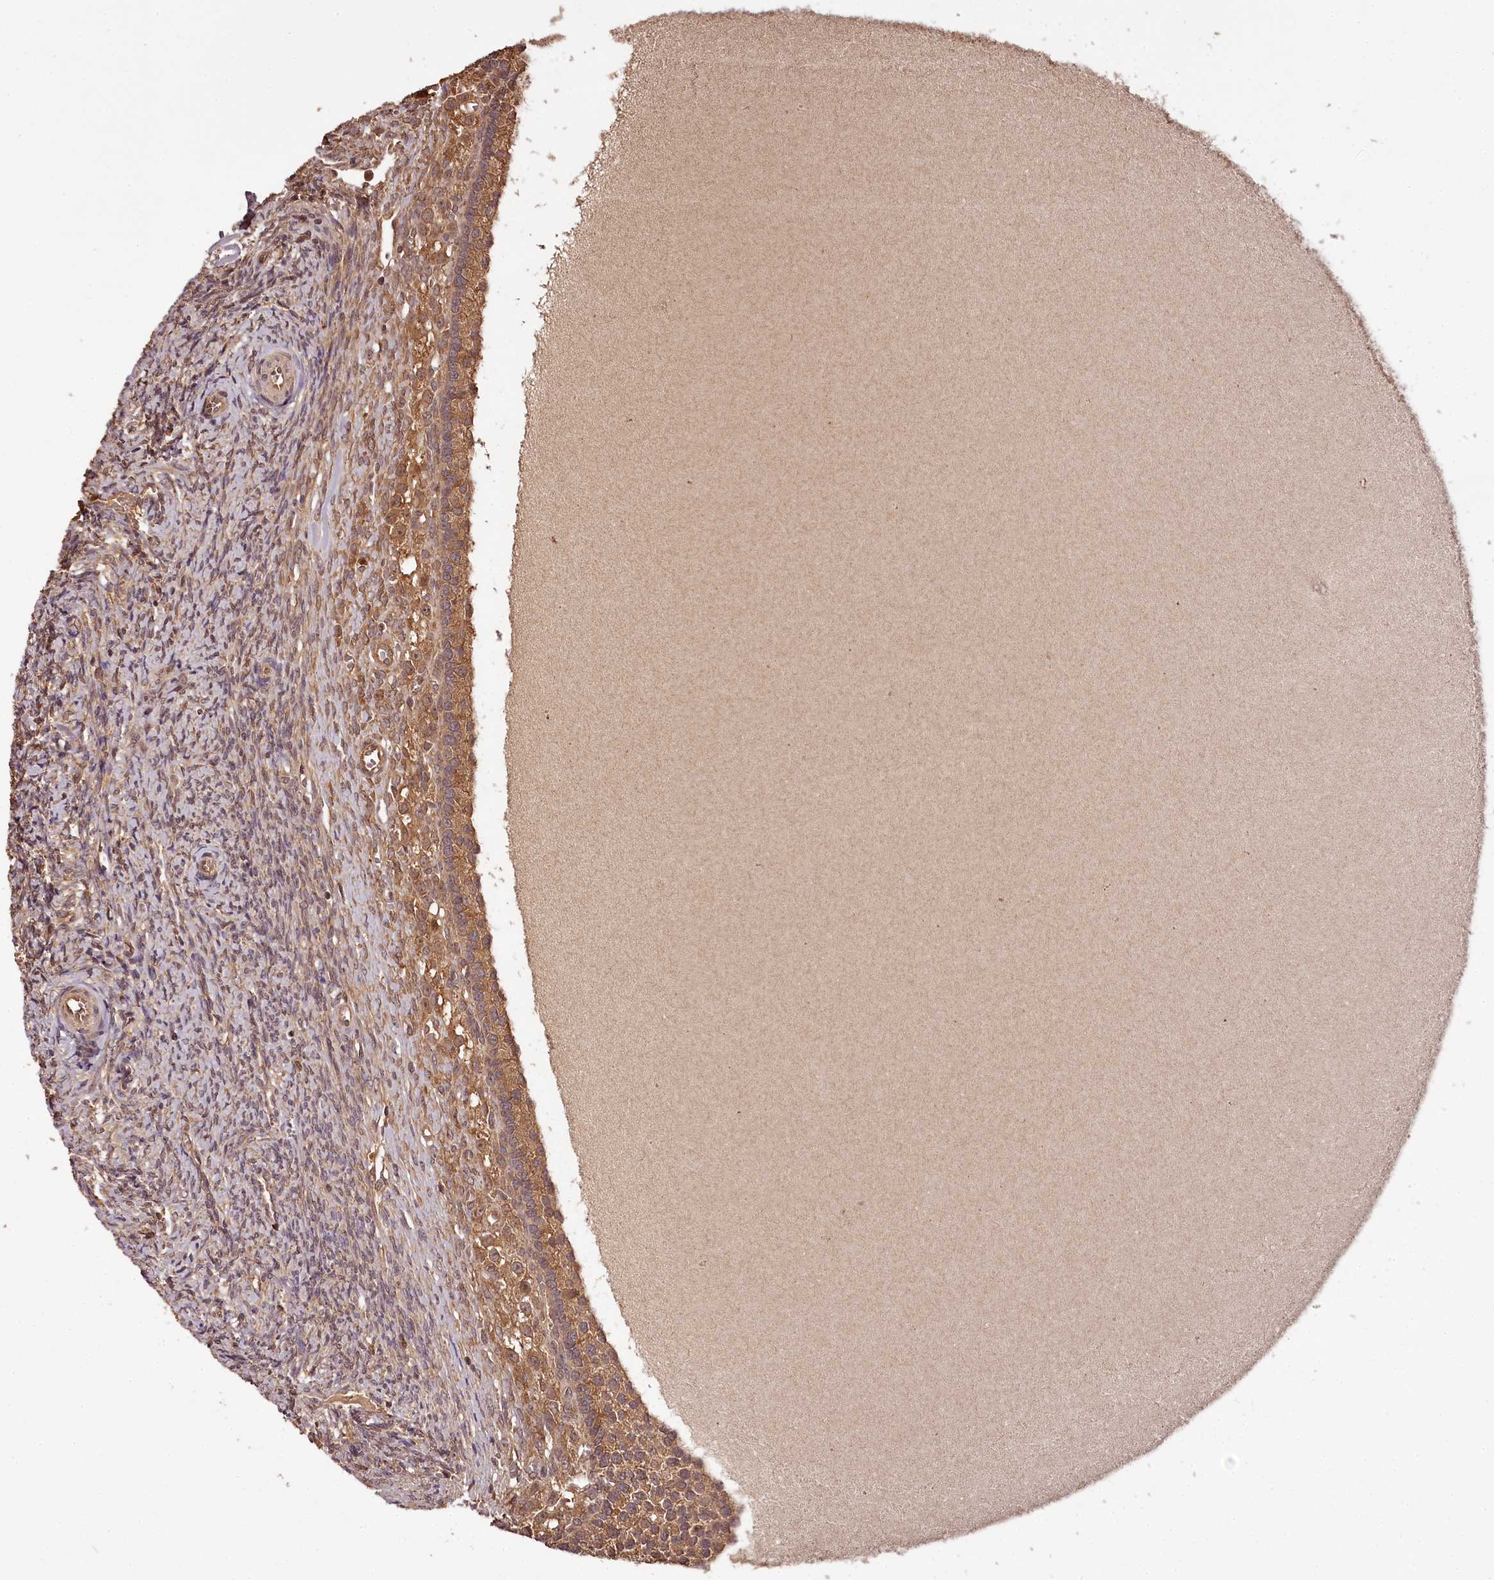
{"staining": {"intensity": "weak", "quantity": "25%-75%", "location": "cytoplasmic/membranous"}, "tissue": "ovary", "cell_type": "Ovarian stroma cells", "image_type": "normal", "snomed": [{"axis": "morphology", "description": "Normal tissue, NOS"}, {"axis": "topography", "description": "Ovary"}], "caption": "Protein expression analysis of normal ovary exhibits weak cytoplasmic/membranous expression in about 25%-75% of ovarian stroma cells. (DAB (3,3'-diaminobenzidine) IHC with brightfield microscopy, high magnification).", "gene": "TTC12", "patient": {"sex": "female", "age": 41}}